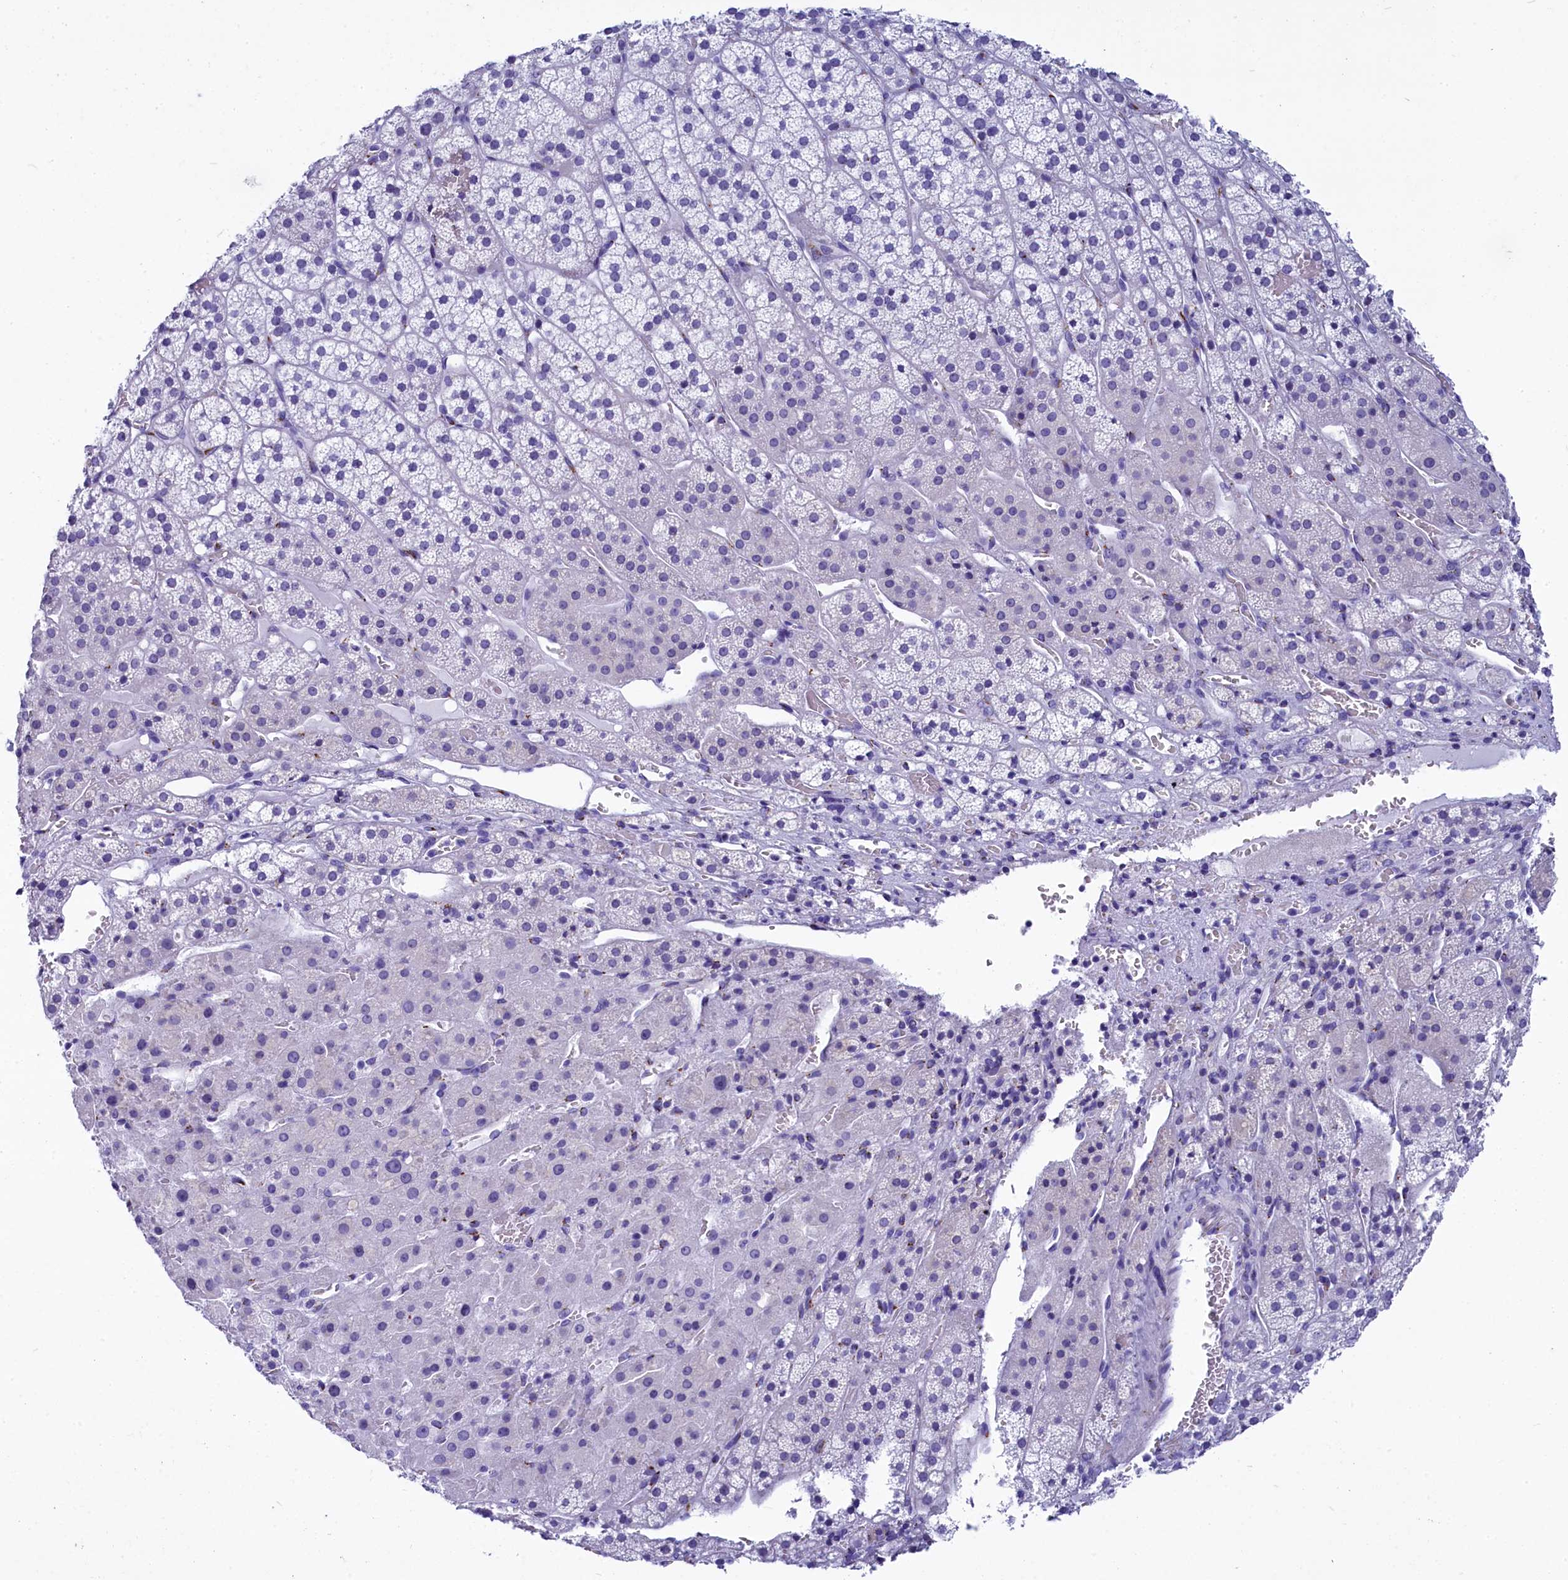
{"staining": {"intensity": "negative", "quantity": "none", "location": "none"}, "tissue": "adrenal gland", "cell_type": "Glandular cells", "image_type": "normal", "snomed": [{"axis": "morphology", "description": "Normal tissue, NOS"}, {"axis": "topography", "description": "Adrenal gland"}], "caption": "A high-resolution photomicrograph shows IHC staining of benign adrenal gland, which displays no significant expression in glandular cells. The staining was performed using DAB to visualize the protein expression in brown, while the nuclei were stained in blue with hematoxylin (Magnification: 20x).", "gene": "AP3B2", "patient": {"sex": "female", "age": 44}}